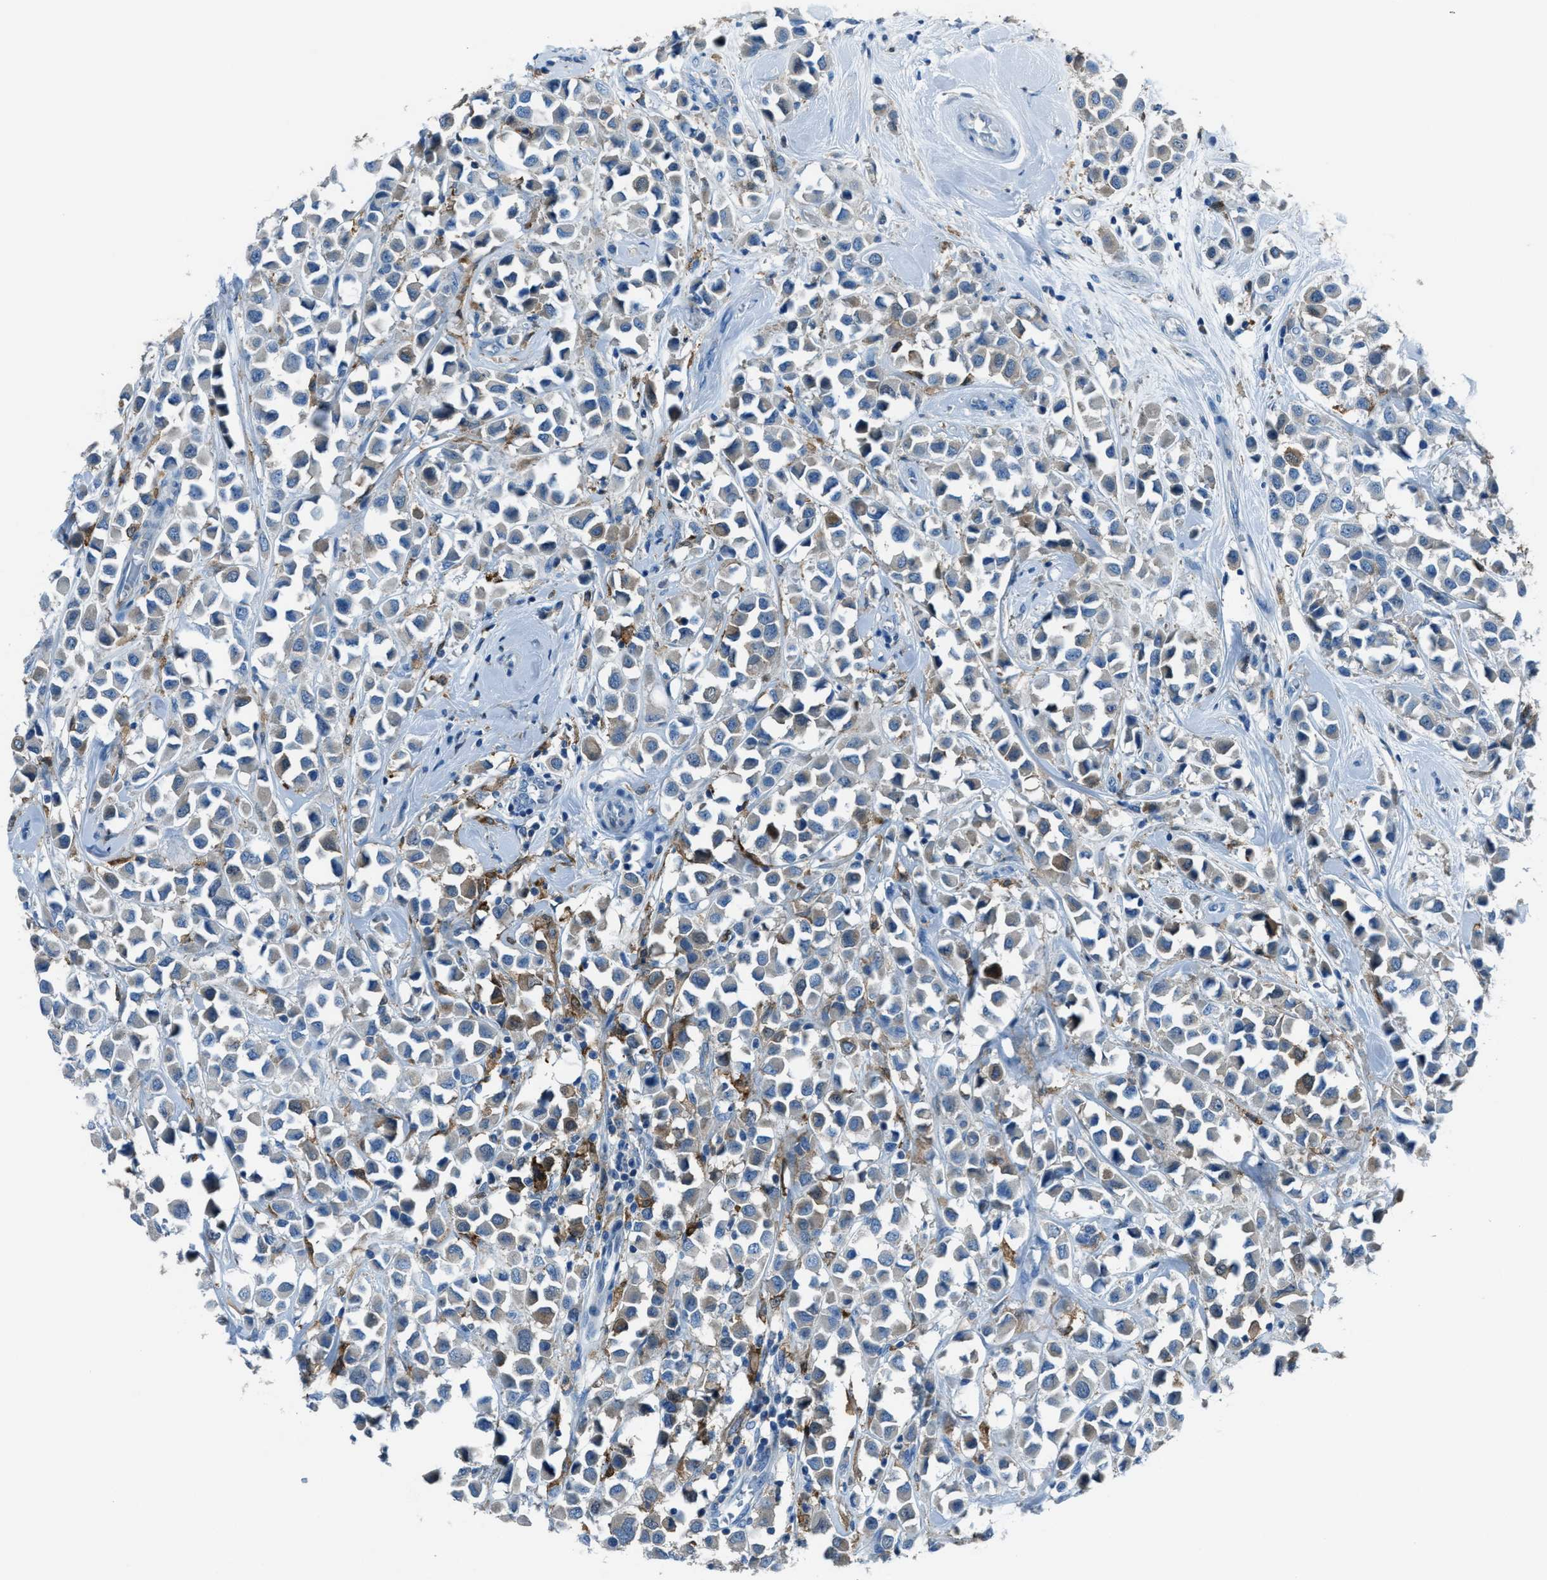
{"staining": {"intensity": "weak", "quantity": "<25%", "location": "cytoplasmic/membranous"}, "tissue": "breast cancer", "cell_type": "Tumor cells", "image_type": "cancer", "snomed": [{"axis": "morphology", "description": "Duct carcinoma"}, {"axis": "topography", "description": "Breast"}], "caption": "DAB immunohistochemical staining of breast invasive ductal carcinoma shows no significant staining in tumor cells.", "gene": "MATCAP2", "patient": {"sex": "female", "age": 61}}